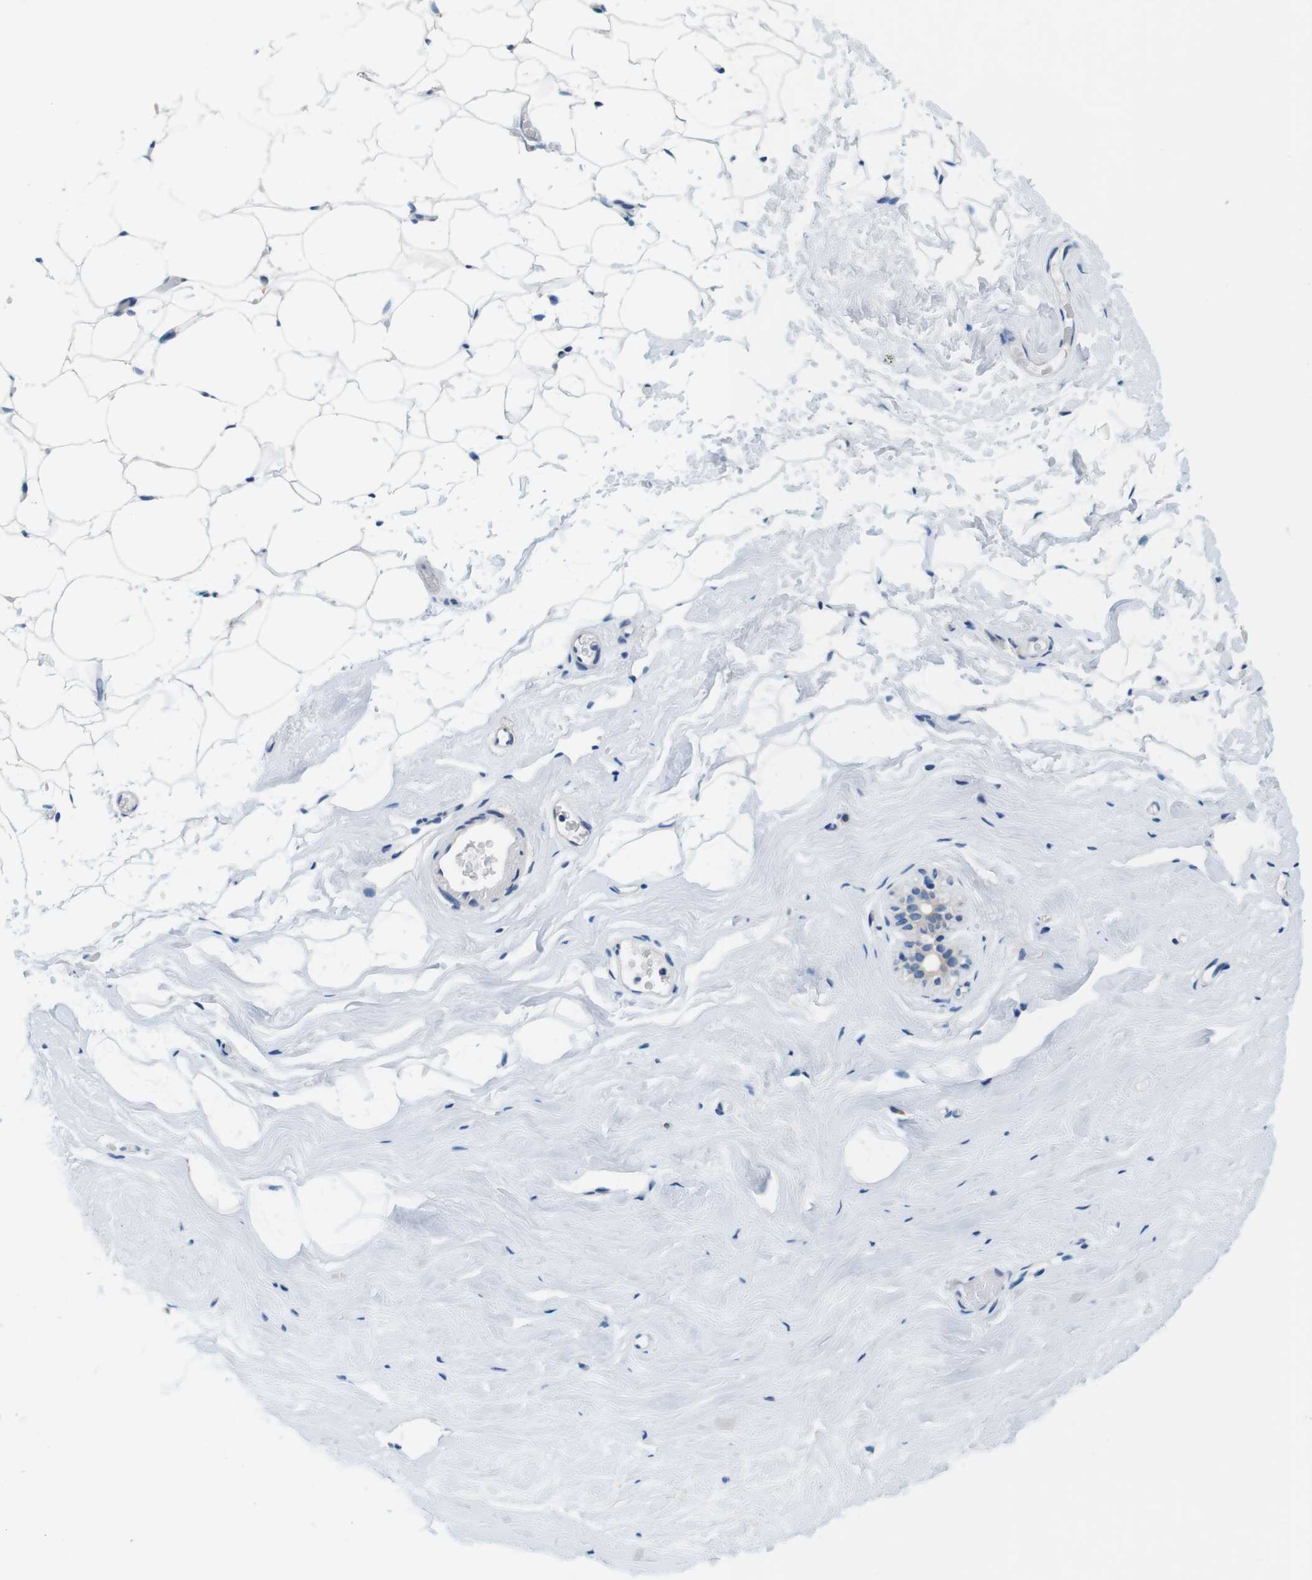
{"staining": {"intensity": "negative", "quantity": "none", "location": "none"}, "tissue": "breast", "cell_type": "Adipocytes", "image_type": "normal", "snomed": [{"axis": "morphology", "description": "Normal tissue, NOS"}, {"axis": "topography", "description": "Breast"}], "caption": "This is an immunohistochemistry (IHC) histopathology image of unremarkable breast. There is no positivity in adipocytes.", "gene": "DENND4C", "patient": {"sex": "female", "age": 75}}